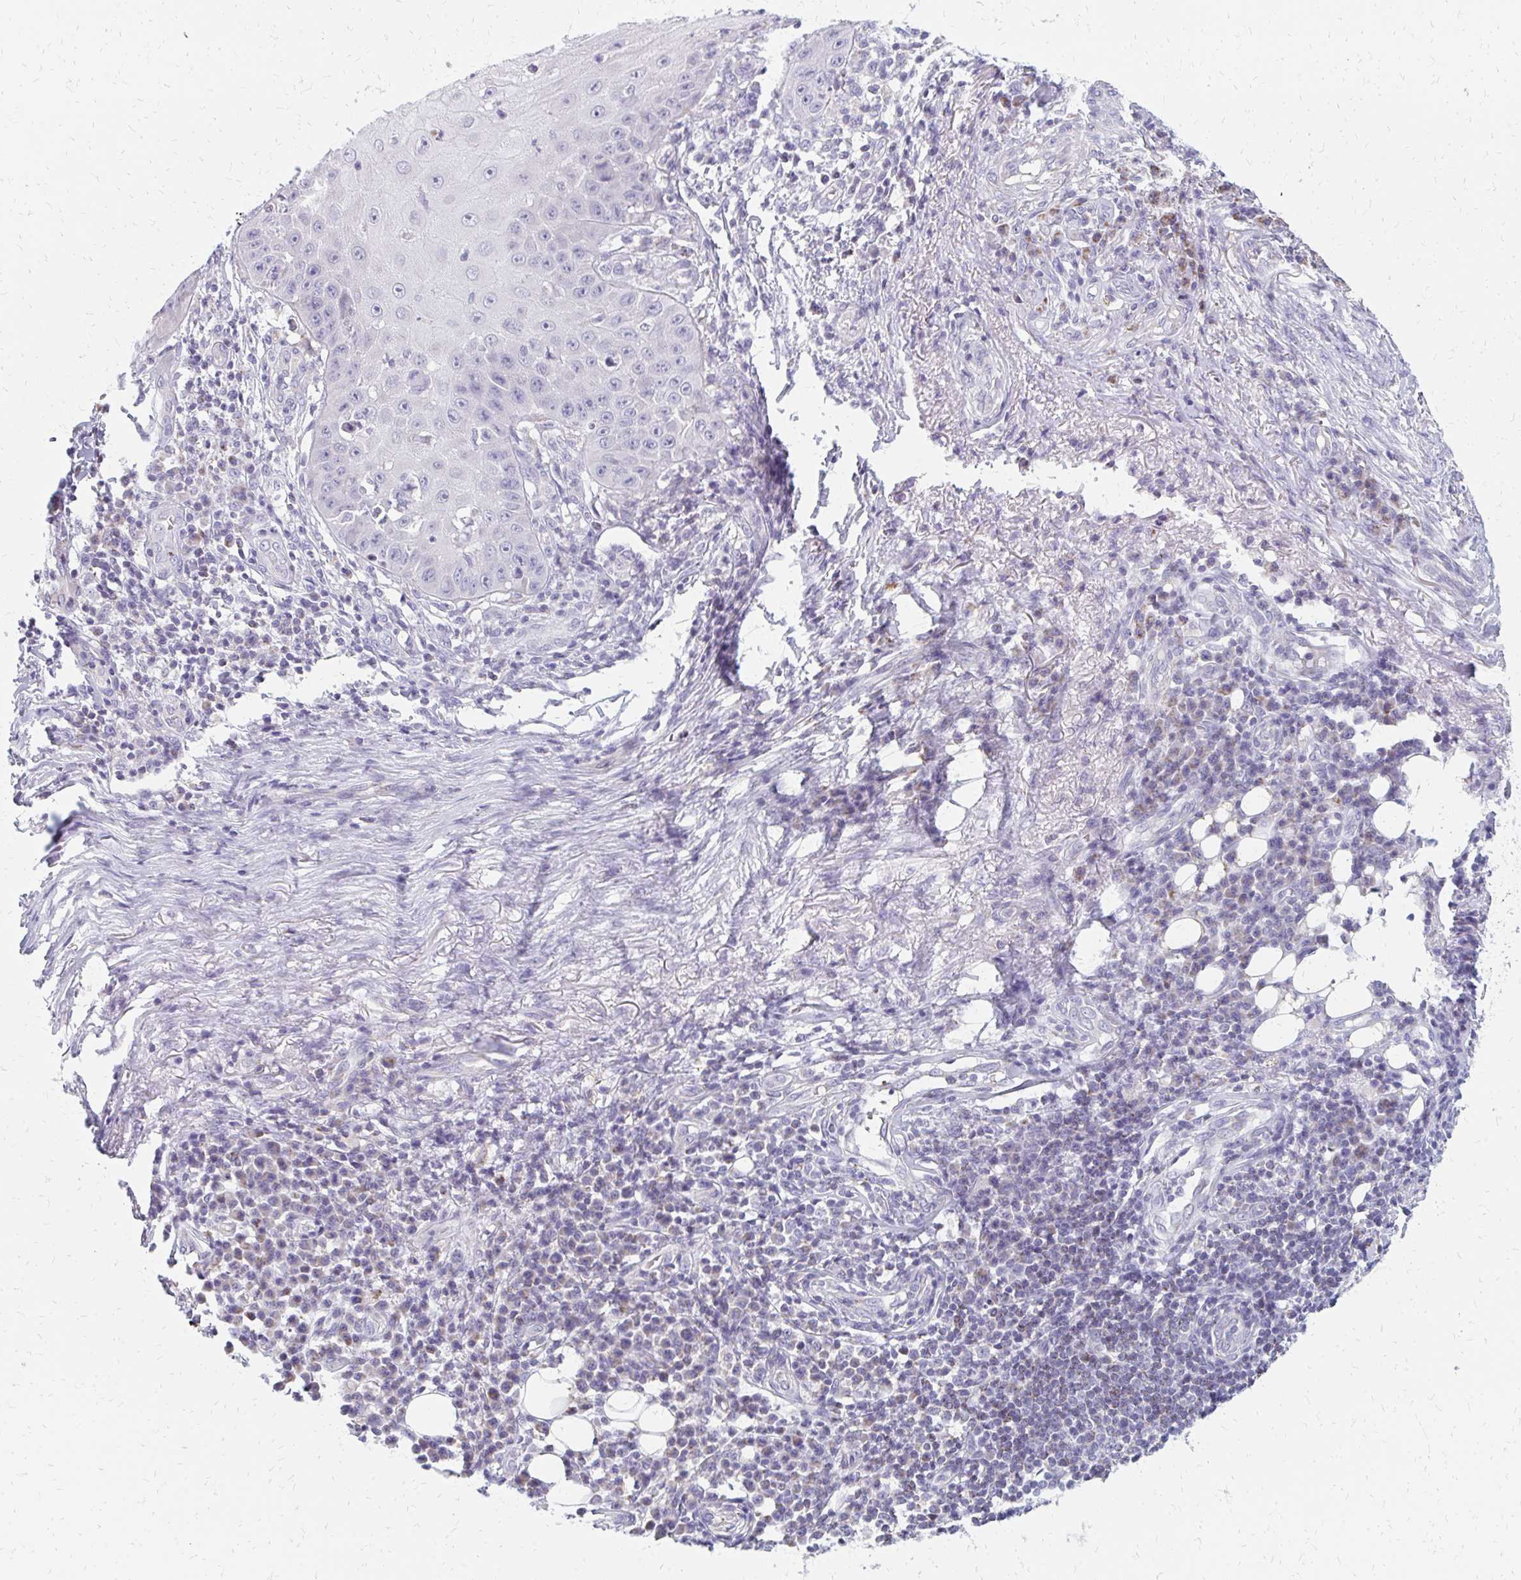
{"staining": {"intensity": "negative", "quantity": "none", "location": "none"}, "tissue": "skin cancer", "cell_type": "Tumor cells", "image_type": "cancer", "snomed": [{"axis": "morphology", "description": "Squamous cell carcinoma, NOS"}, {"axis": "topography", "description": "Skin"}], "caption": "Protein analysis of skin cancer demonstrates no significant expression in tumor cells.", "gene": "OR10V1", "patient": {"sex": "male", "age": 70}}